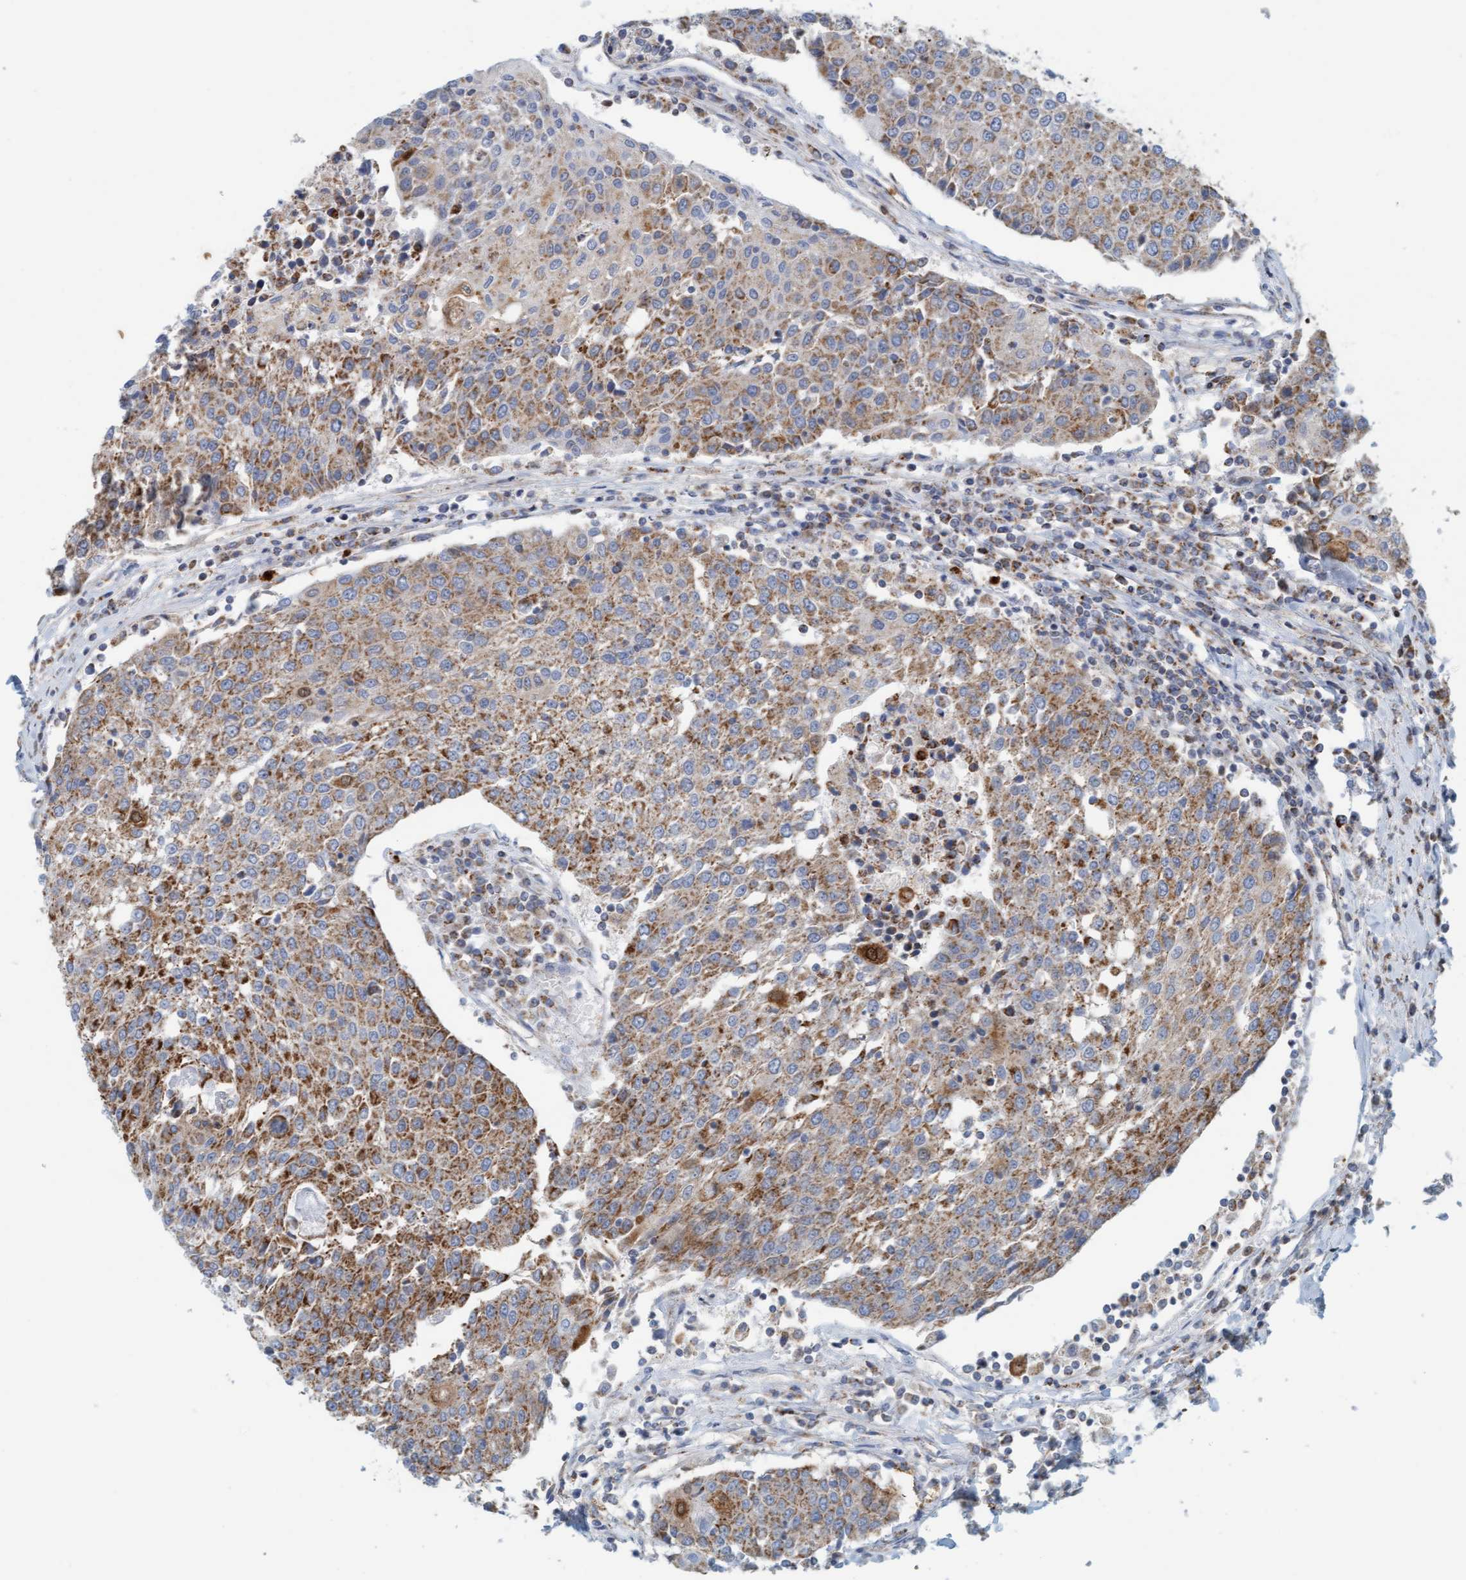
{"staining": {"intensity": "moderate", "quantity": ">75%", "location": "cytoplasmic/membranous"}, "tissue": "urothelial cancer", "cell_type": "Tumor cells", "image_type": "cancer", "snomed": [{"axis": "morphology", "description": "Urothelial carcinoma, High grade"}, {"axis": "topography", "description": "Urinary bladder"}], "caption": "Immunohistochemical staining of human urothelial cancer shows medium levels of moderate cytoplasmic/membranous staining in approximately >75% of tumor cells.", "gene": "B9D1", "patient": {"sex": "female", "age": 85}}